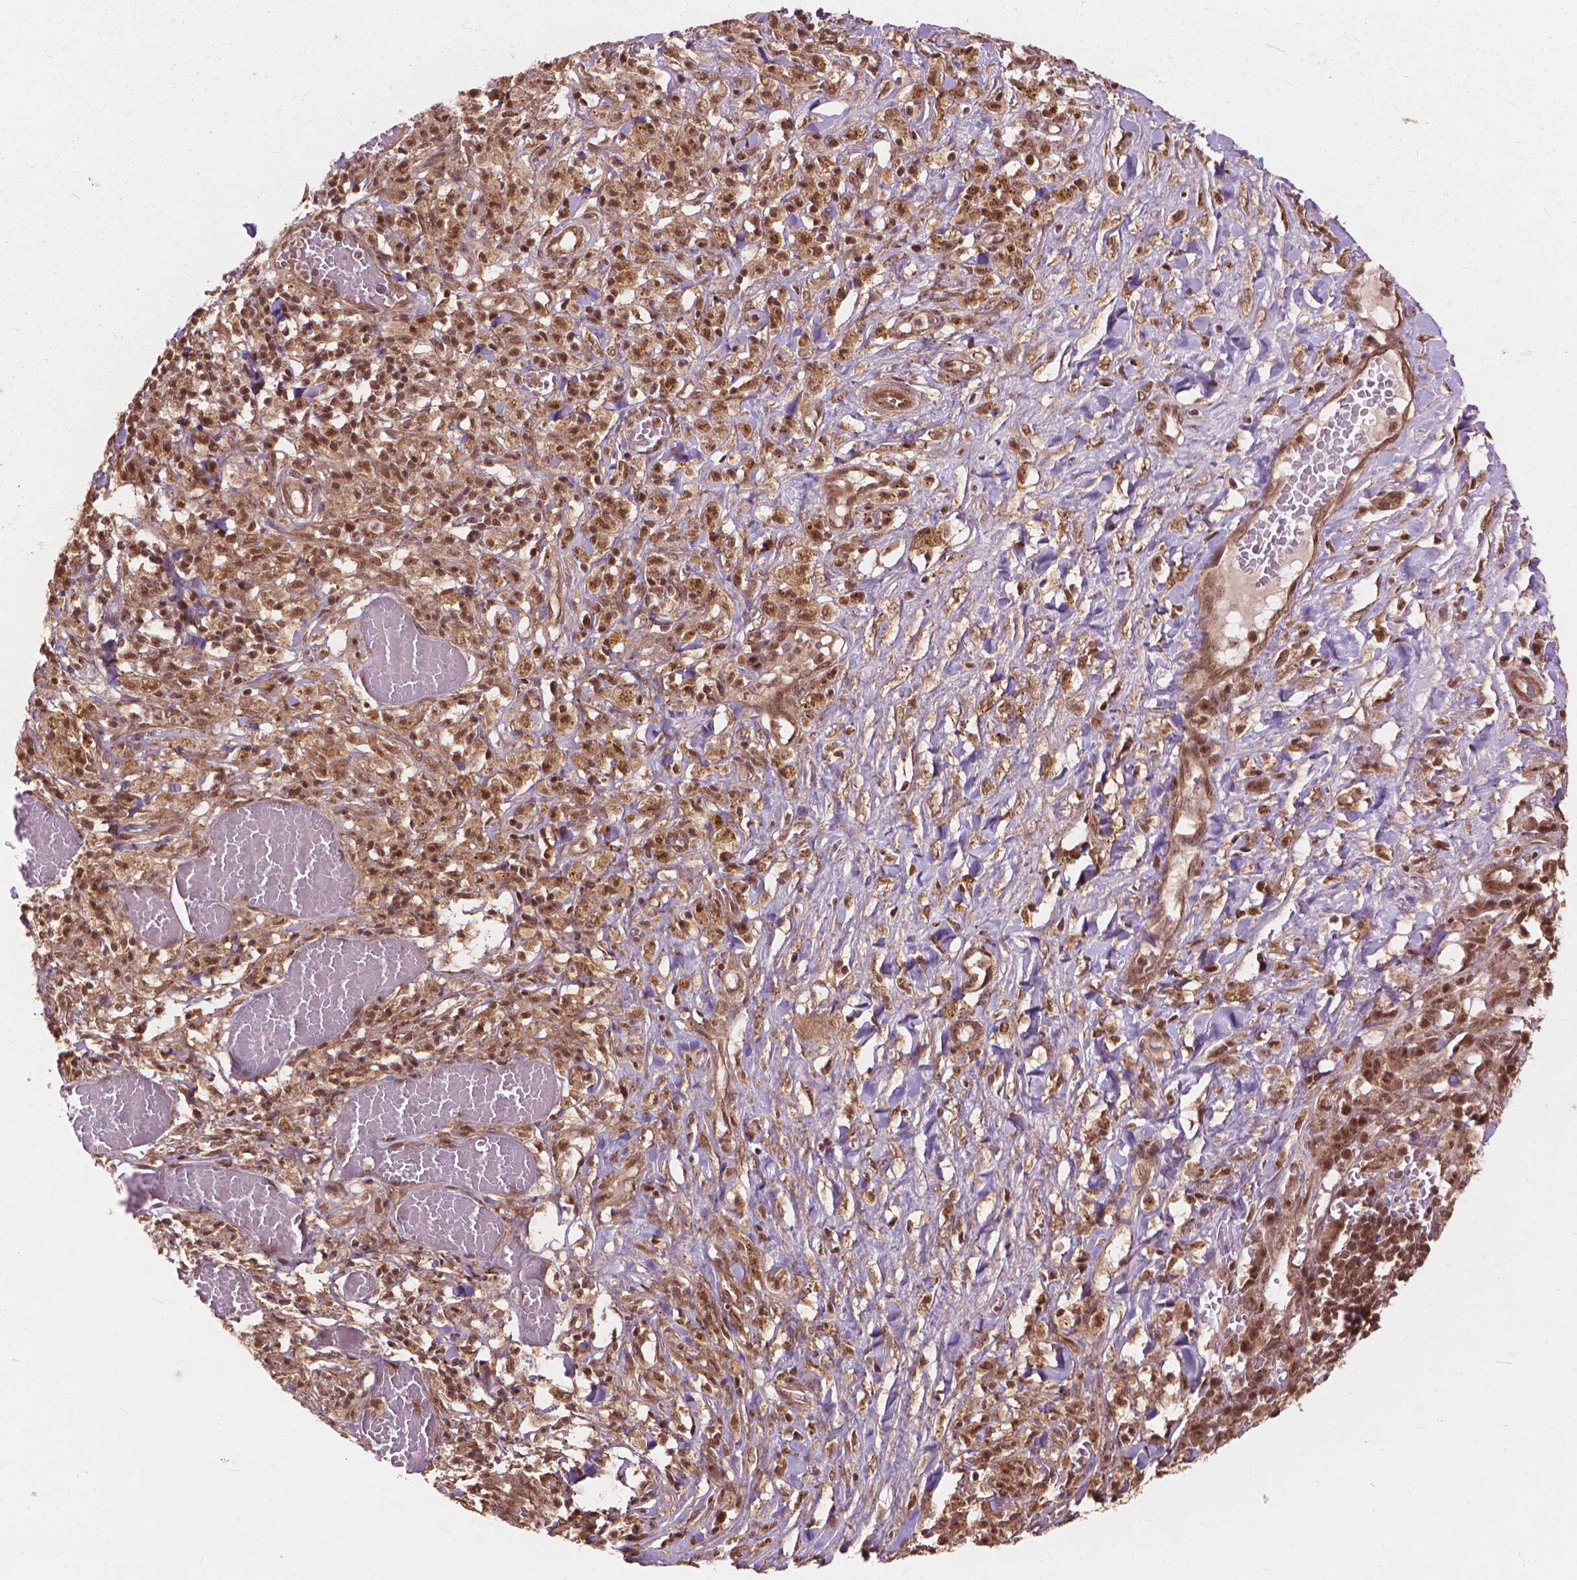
{"staining": {"intensity": "moderate", "quantity": ">75%", "location": "cytoplasmic/membranous,nuclear"}, "tissue": "melanoma", "cell_type": "Tumor cells", "image_type": "cancer", "snomed": [{"axis": "morphology", "description": "Malignant melanoma, NOS"}, {"axis": "topography", "description": "Skin"}], "caption": "A histopathology image of human malignant melanoma stained for a protein demonstrates moderate cytoplasmic/membranous and nuclear brown staining in tumor cells.", "gene": "SSU72", "patient": {"sex": "female", "age": 91}}